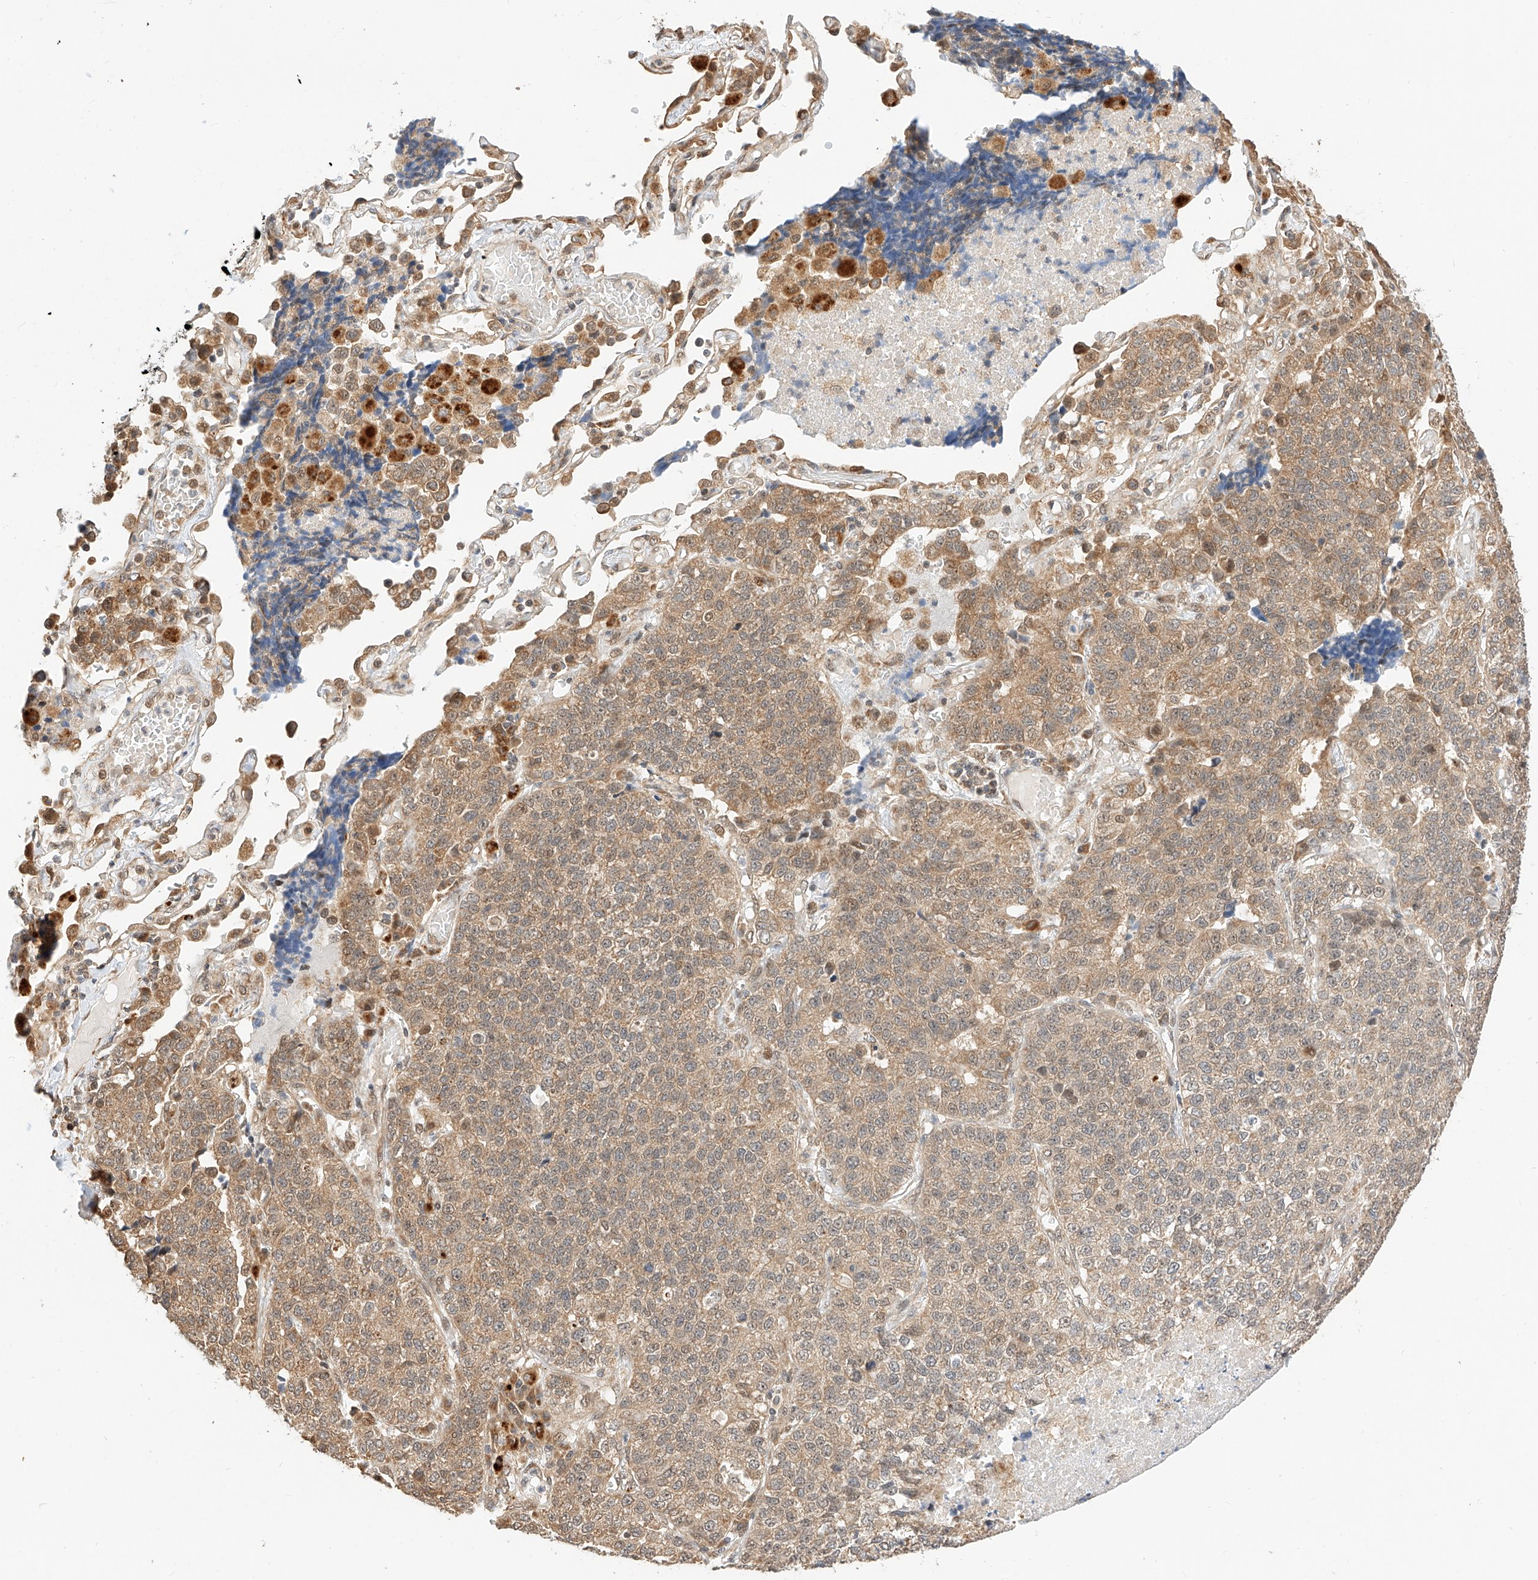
{"staining": {"intensity": "weak", "quantity": "<25%", "location": "cytoplasmic/membranous"}, "tissue": "lung cancer", "cell_type": "Tumor cells", "image_type": "cancer", "snomed": [{"axis": "morphology", "description": "Adenocarcinoma, NOS"}, {"axis": "topography", "description": "Lung"}], "caption": "Protein analysis of lung cancer demonstrates no significant expression in tumor cells.", "gene": "EIF4H", "patient": {"sex": "male", "age": 49}}